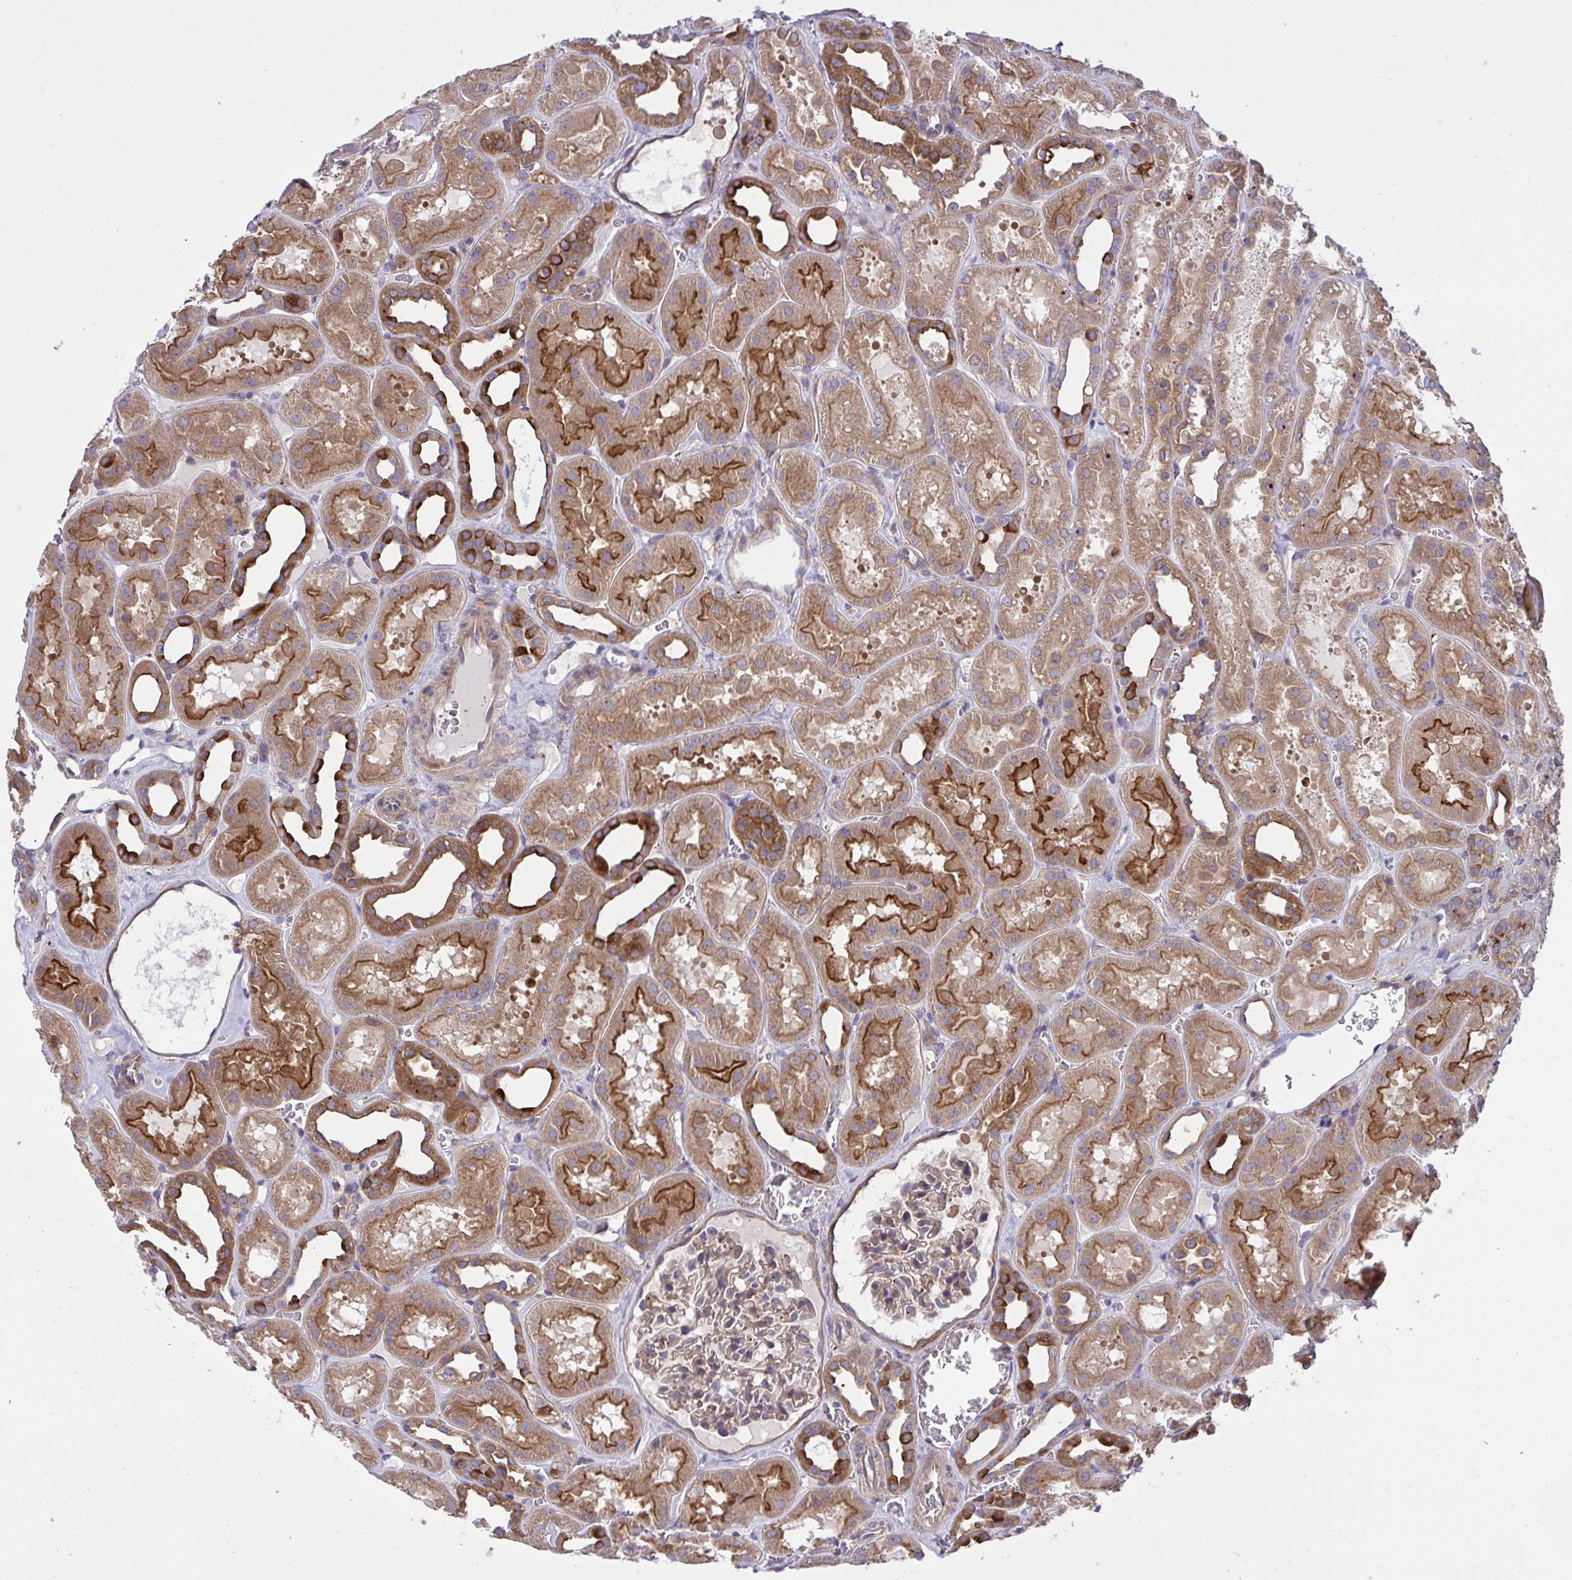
{"staining": {"intensity": "weak", "quantity": ">75%", "location": "cytoplasmic/membranous"}, "tissue": "kidney", "cell_type": "Cells in glomeruli", "image_type": "normal", "snomed": [{"axis": "morphology", "description": "Normal tissue, NOS"}, {"axis": "topography", "description": "Kidney"}], "caption": "Immunohistochemical staining of normal human kidney demonstrates low levels of weak cytoplasmic/membranous expression in approximately >75% of cells in glomeruli.", "gene": "GRB14", "patient": {"sex": "female", "age": 41}}